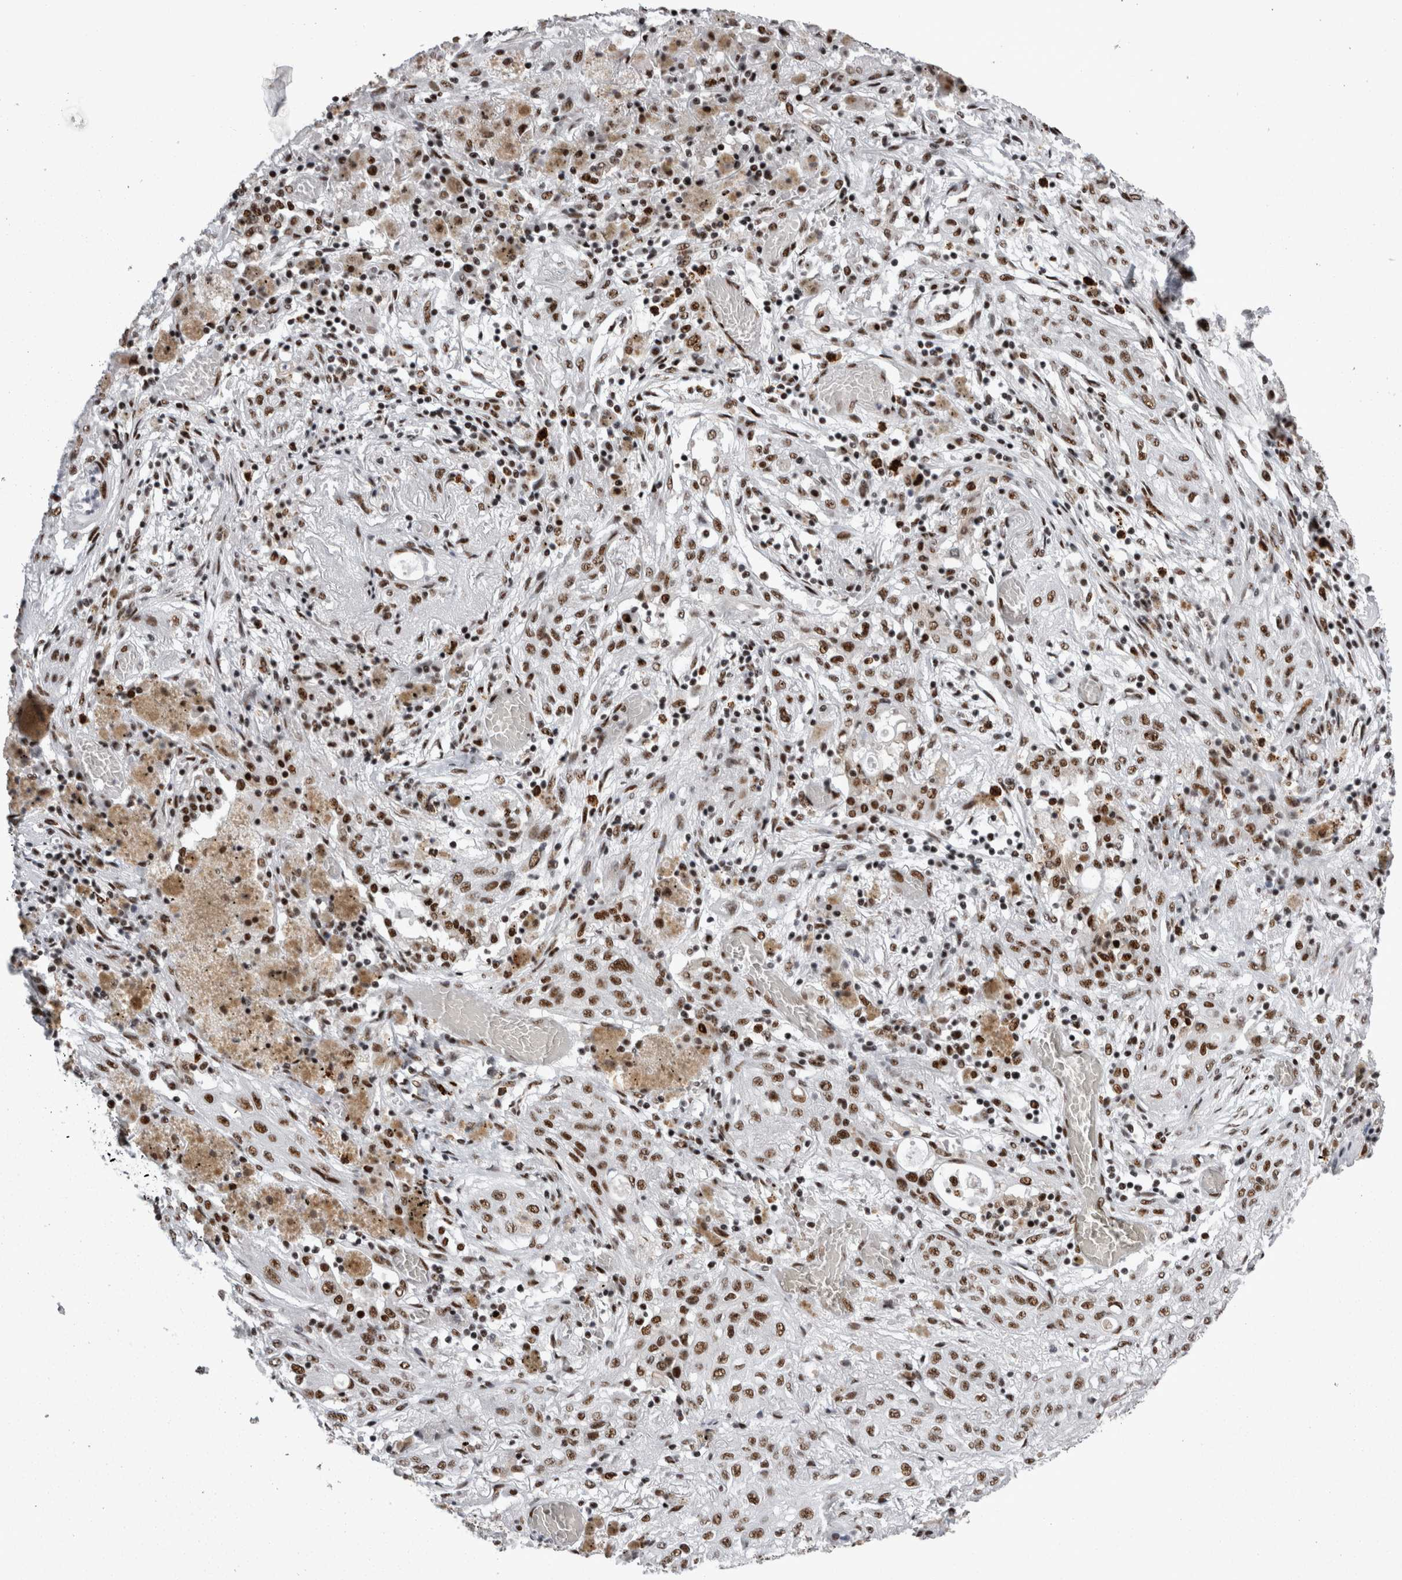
{"staining": {"intensity": "moderate", "quantity": ">75%", "location": "nuclear"}, "tissue": "lung cancer", "cell_type": "Tumor cells", "image_type": "cancer", "snomed": [{"axis": "morphology", "description": "Squamous cell carcinoma, NOS"}, {"axis": "topography", "description": "Lung"}], "caption": "Lung cancer tissue shows moderate nuclear positivity in about >75% of tumor cells", "gene": "SNRNP40", "patient": {"sex": "female", "age": 47}}